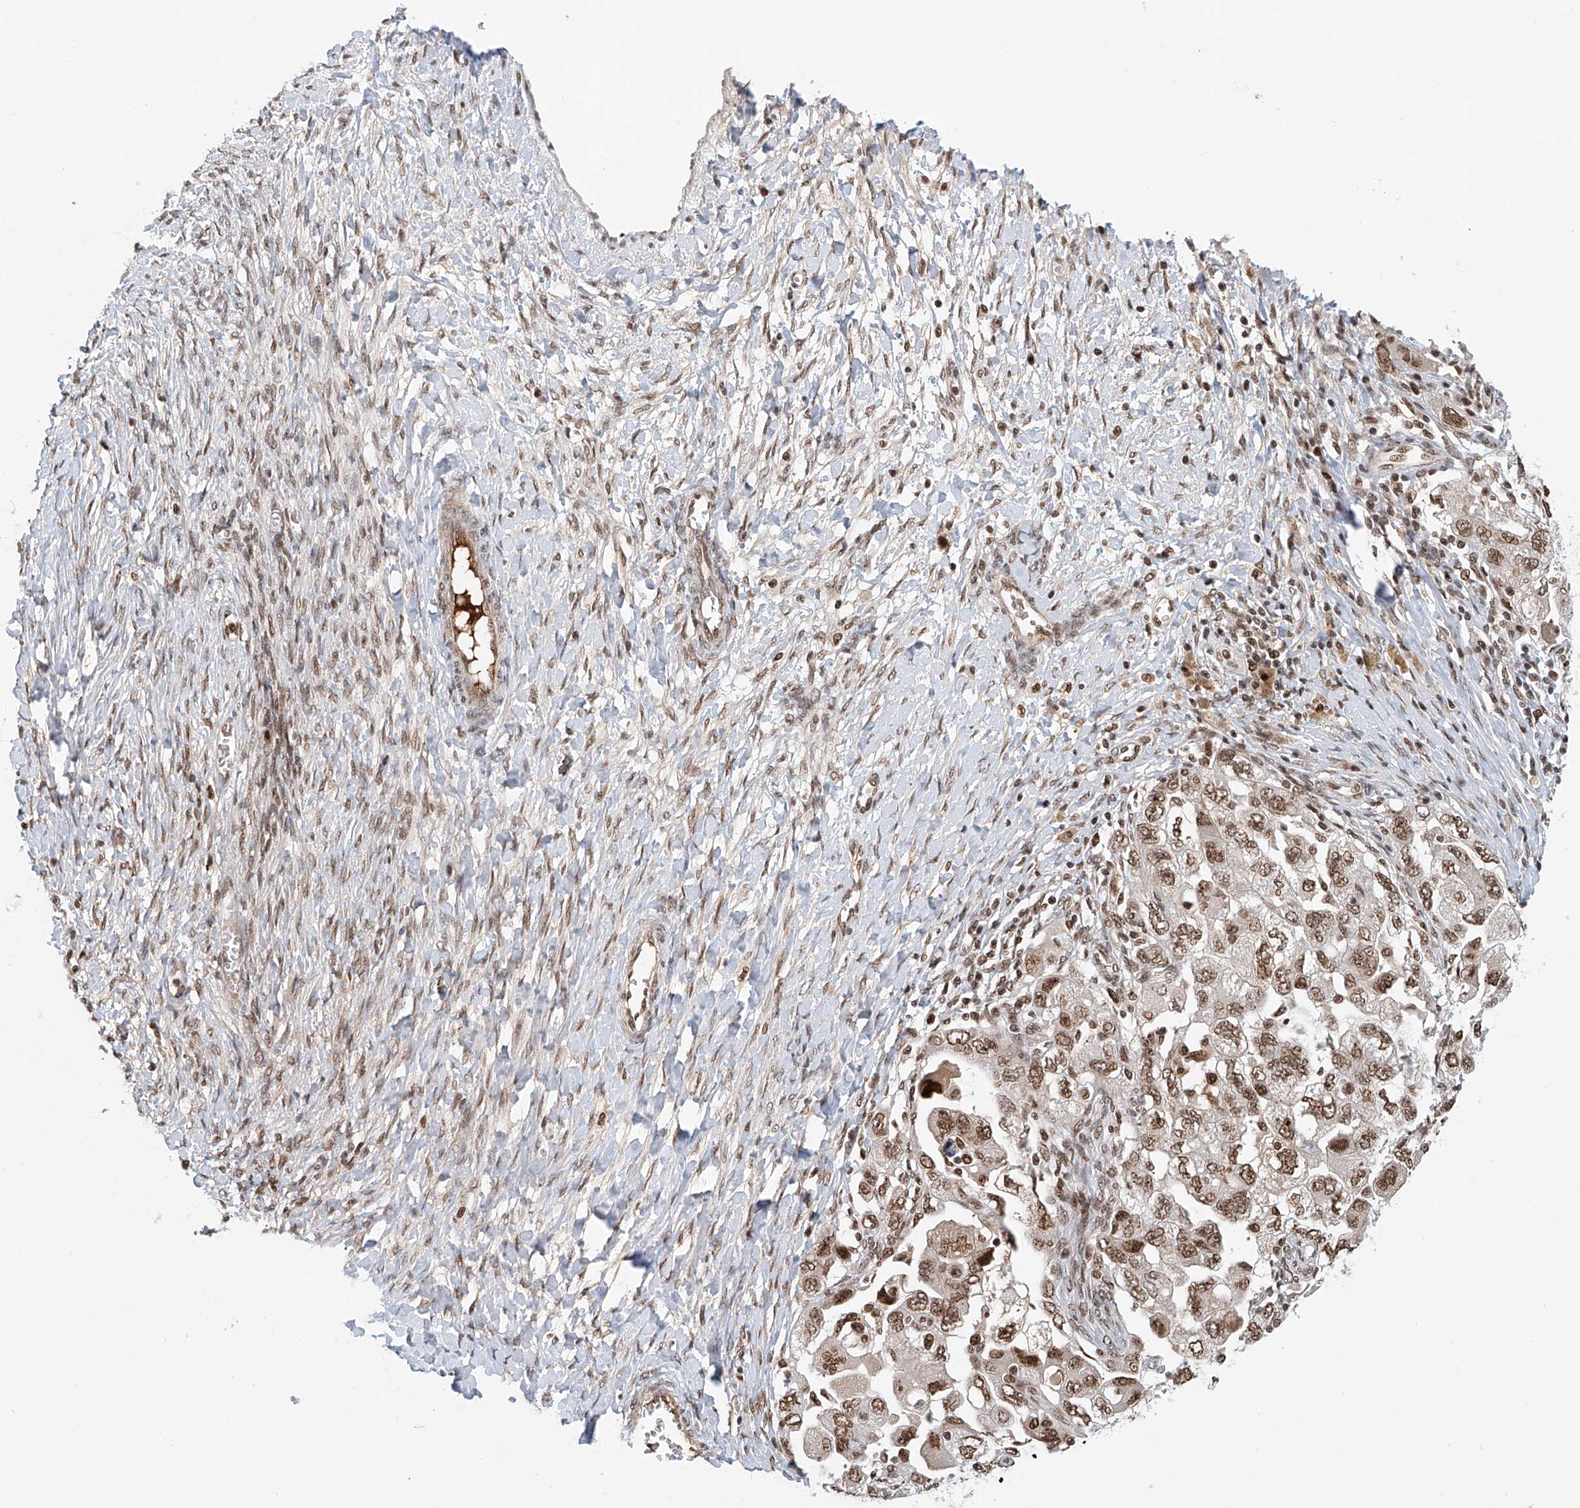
{"staining": {"intensity": "moderate", "quantity": ">75%", "location": "nuclear"}, "tissue": "ovarian cancer", "cell_type": "Tumor cells", "image_type": "cancer", "snomed": [{"axis": "morphology", "description": "Carcinoma, NOS"}, {"axis": "morphology", "description": "Cystadenocarcinoma, serous, NOS"}, {"axis": "topography", "description": "Ovary"}], "caption": "Protein staining demonstrates moderate nuclear staining in about >75% of tumor cells in ovarian serous cystadenocarcinoma.", "gene": "ZNF470", "patient": {"sex": "female", "age": 69}}